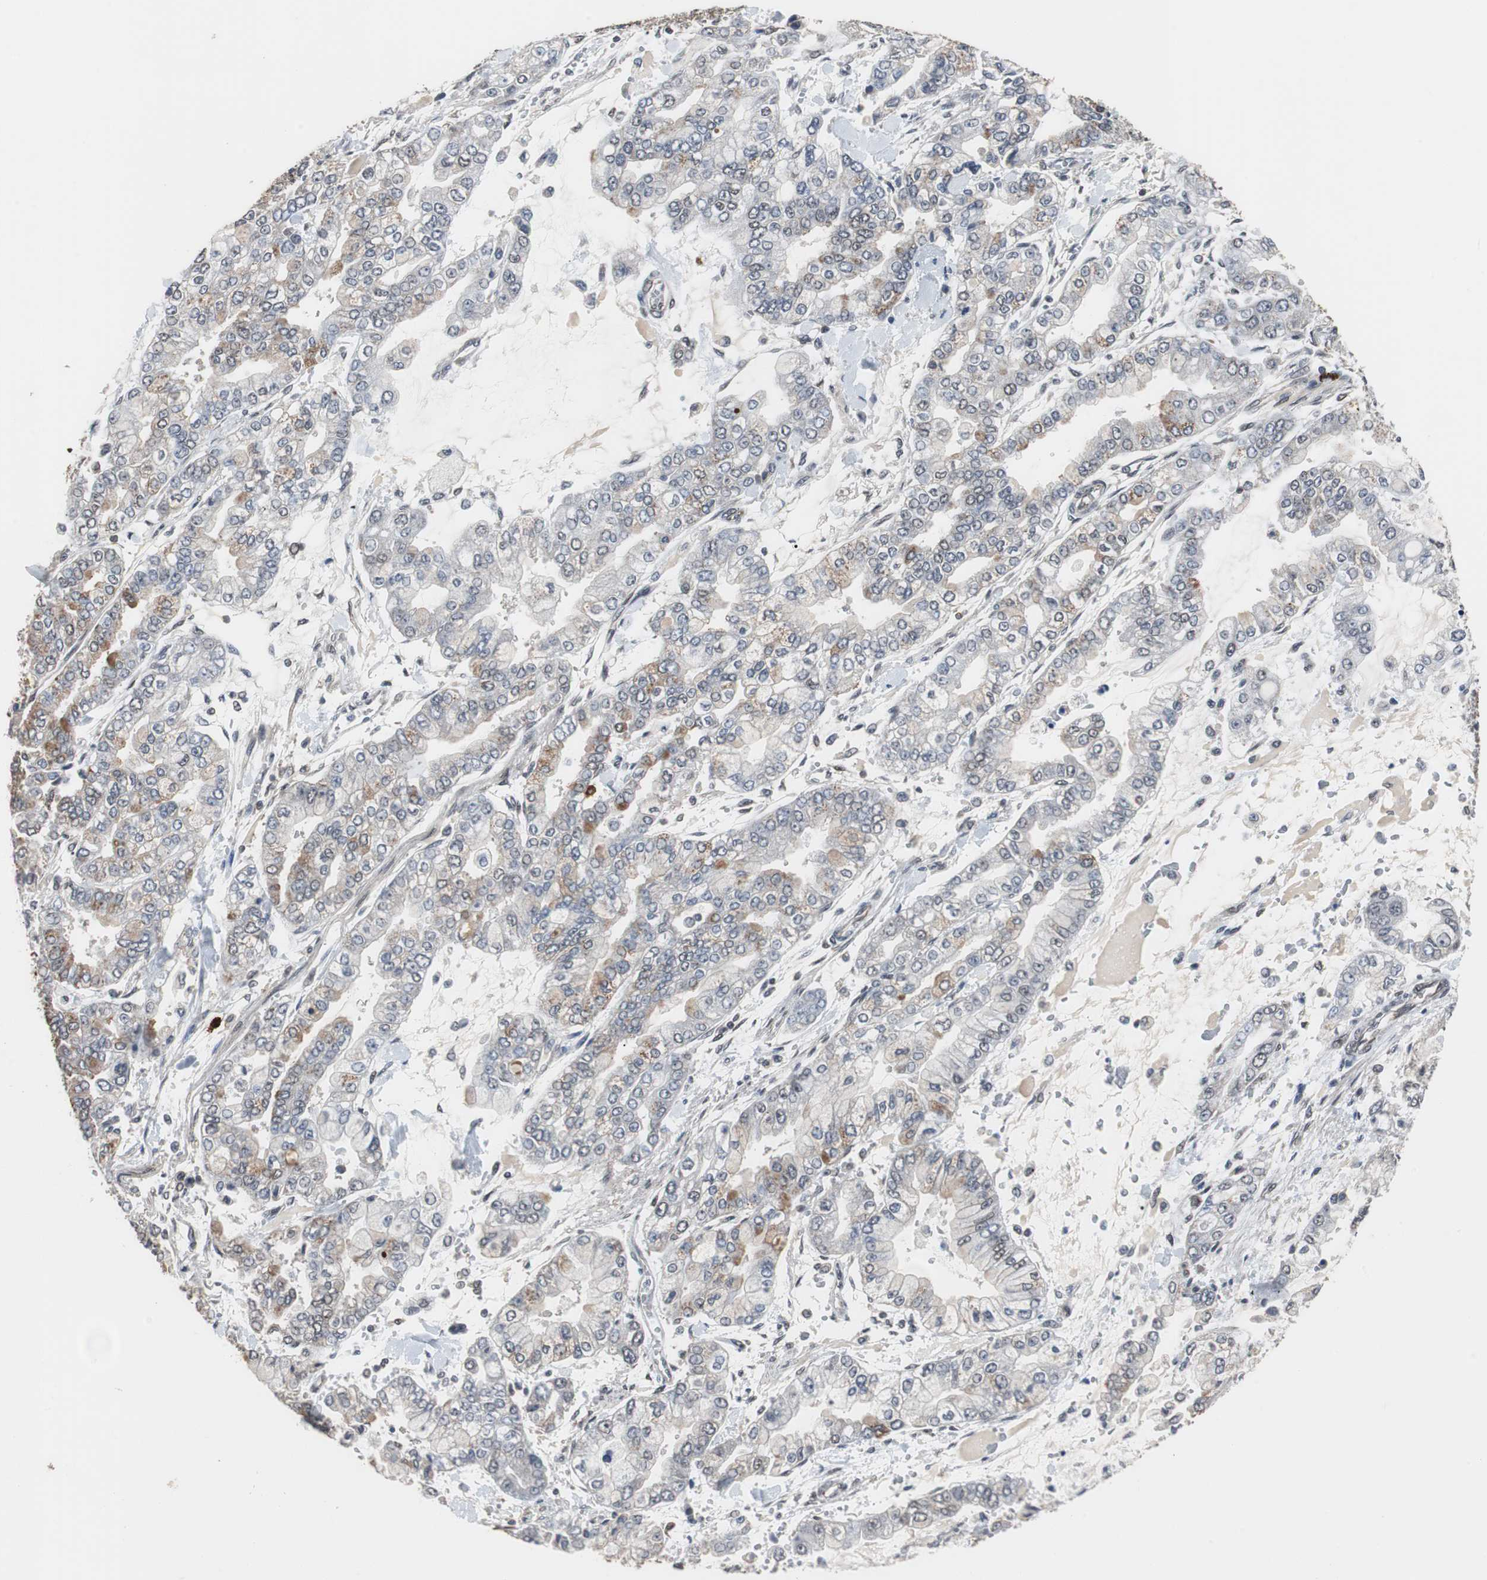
{"staining": {"intensity": "moderate", "quantity": "<25%", "location": "cytoplasmic/membranous"}, "tissue": "stomach cancer", "cell_type": "Tumor cells", "image_type": "cancer", "snomed": [{"axis": "morphology", "description": "Normal tissue, NOS"}, {"axis": "morphology", "description": "Adenocarcinoma, NOS"}, {"axis": "topography", "description": "Stomach, upper"}, {"axis": "topography", "description": "Stomach"}], "caption": "Immunohistochemistry image of human stomach adenocarcinoma stained for a protein (brown), which shows low levels of moderate cytoplasmic/membranous staining in approximately <25% of tumor cells.", "gene": "ZHX2", "patient": {"sex": "male", "age": 76}}